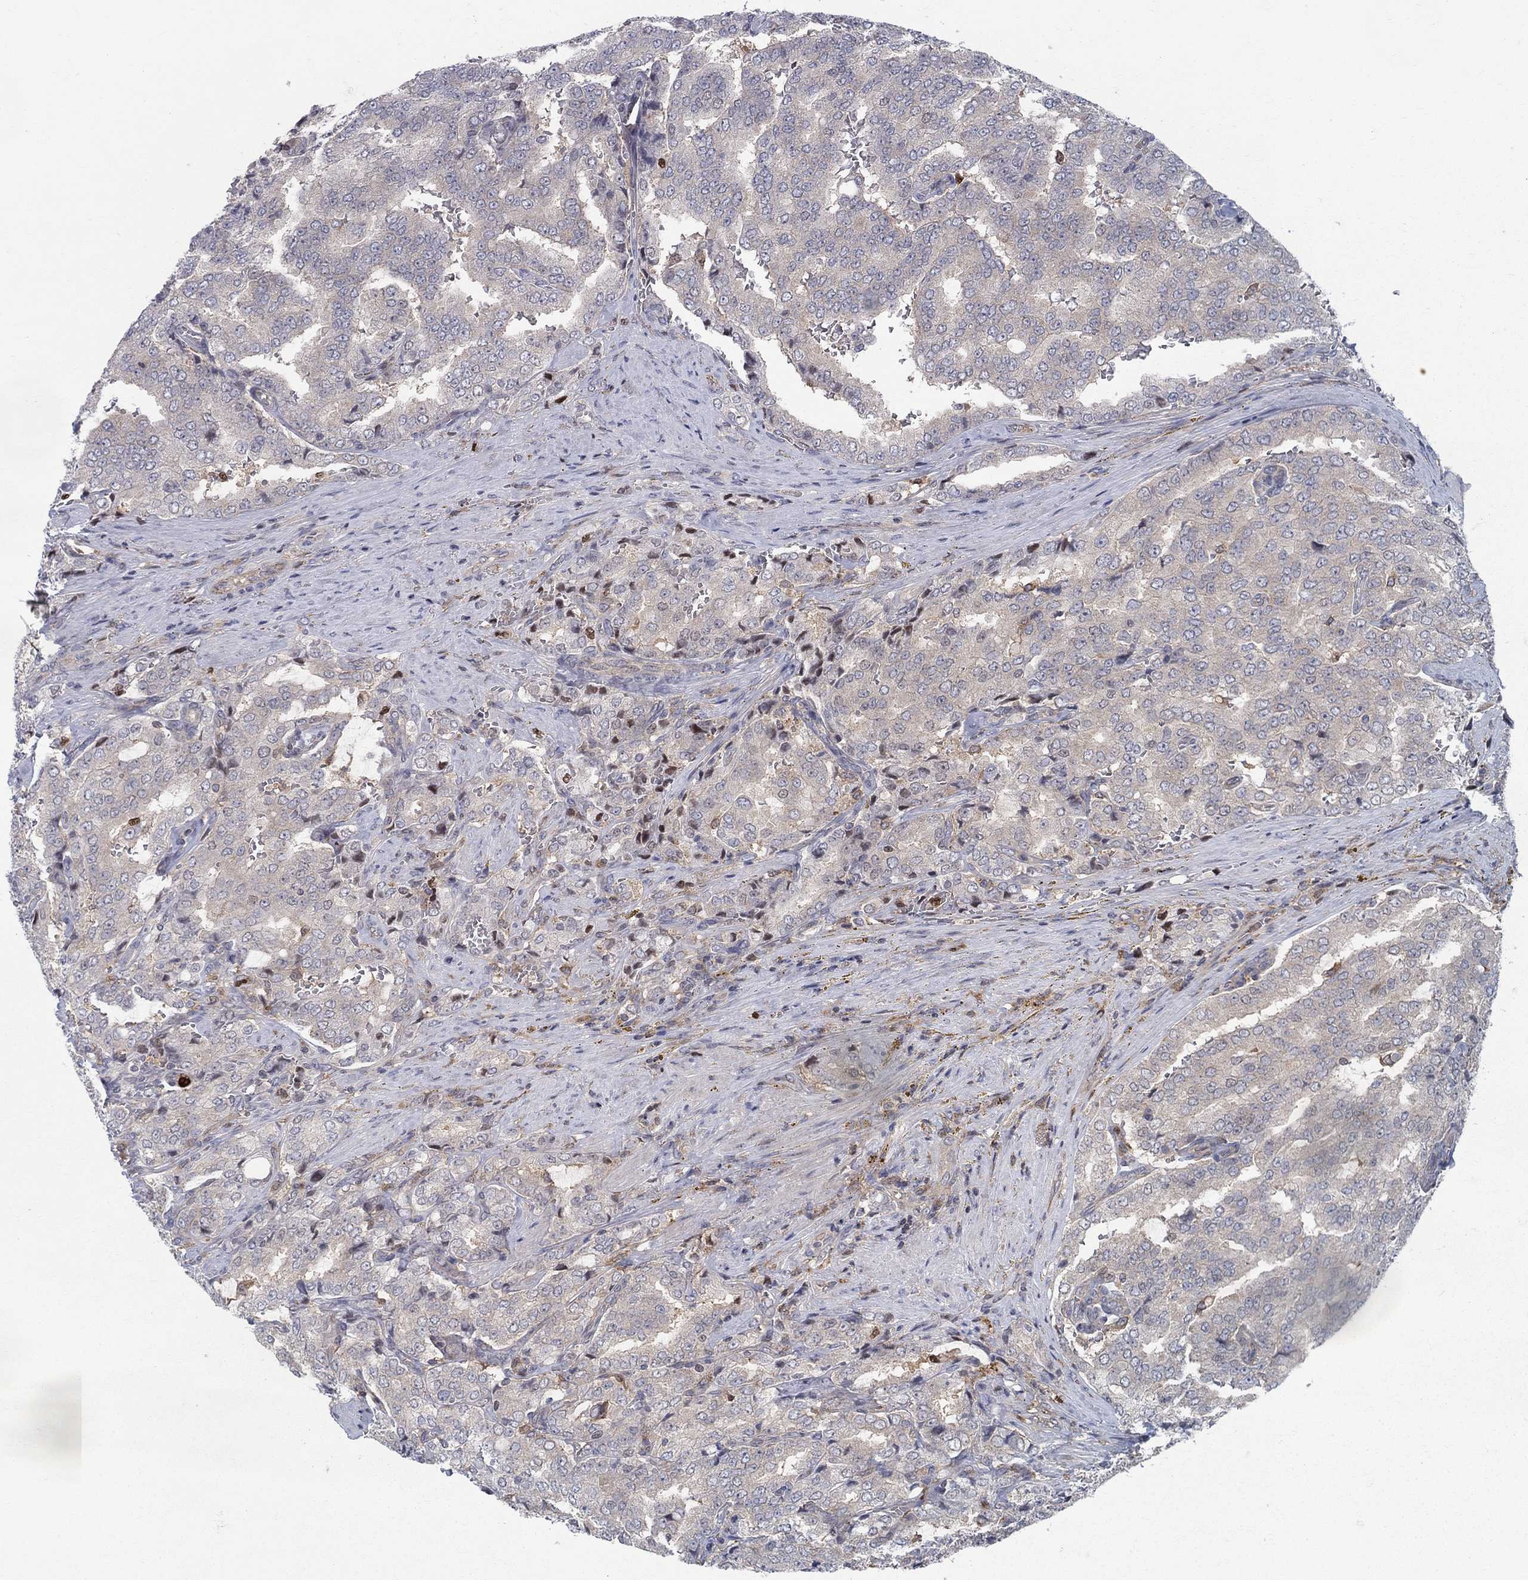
{"staining": {"intensity": "moderate", "quantity": "<25%", "location": "nuclear"}, "tissue": "prostate cancer", "cell_type": "Tumor cells", "image_type": "cancer", "snomed": [{"axis": "morphology", "description": "Adenocarcinoma, NOS"}, {"axis": "topography", "description": "Prostate"}], "caption": "The photomicrograph shows immunohistochemical staining of prostate cancer. There is moderate nuclear positivity is seen in approximately <25% of tumor cells.", "gene": "ZNHIT3", "patient": {"sex": "male", "age": 65}}